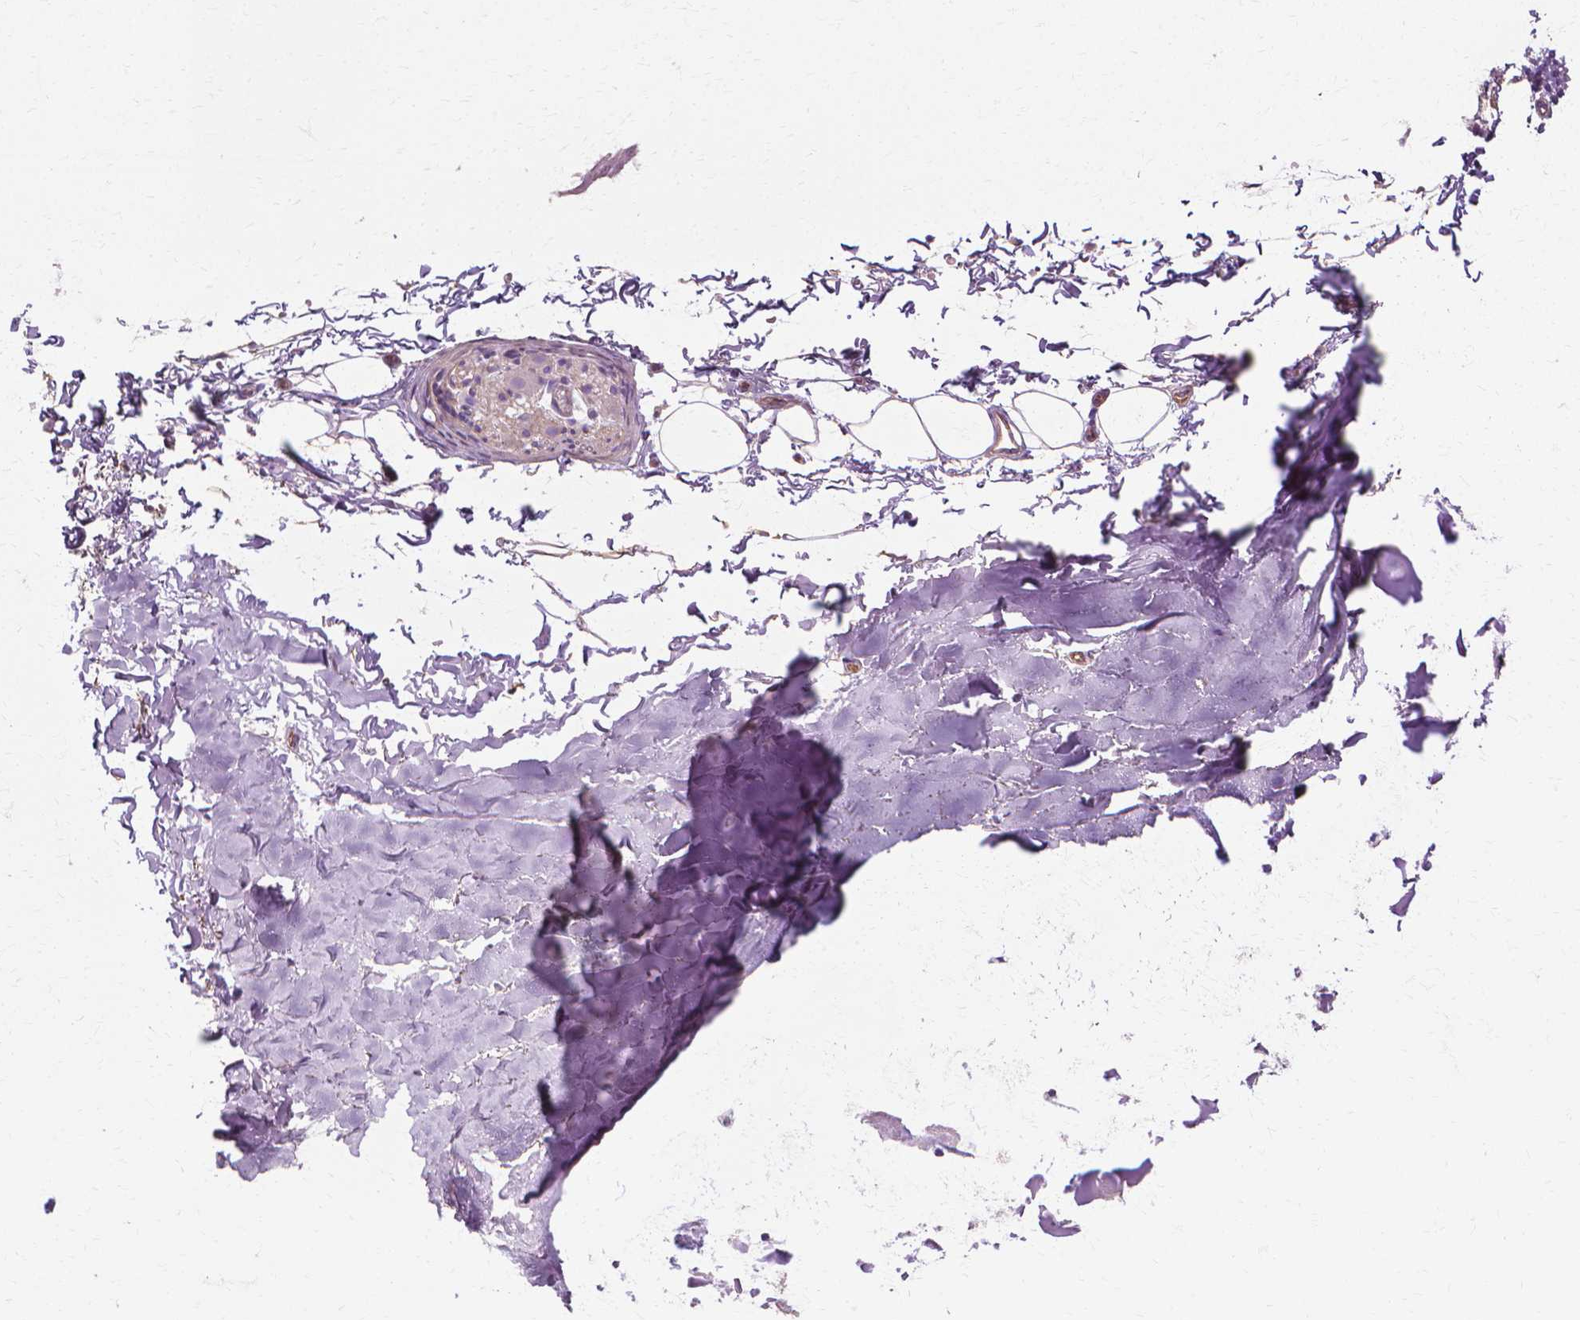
{"staining": {"intensity": "weak", "quantity": "<25%", "location": "cytoplasmic/membranous"}, "tissue": "adipose tissue", "cell_type": "Adipocytes", "image_type": "normal", "snomed": [{"axis": "morphology", "description": "Normal tissue, NOS"}, {"axis": "topography", "description": "Cartilage tissue"}, {"axis": "topography", "description": "Bronchus"}], "caption": "Adipocytes are negative for brown protein staining in benign adipose tissue. The staining is performed using DAB brown chromogen with nuclei counter-stained in using hematoxylin.", "gene": "CFAP157", "patient": {"sex": "female", "age": 79}}